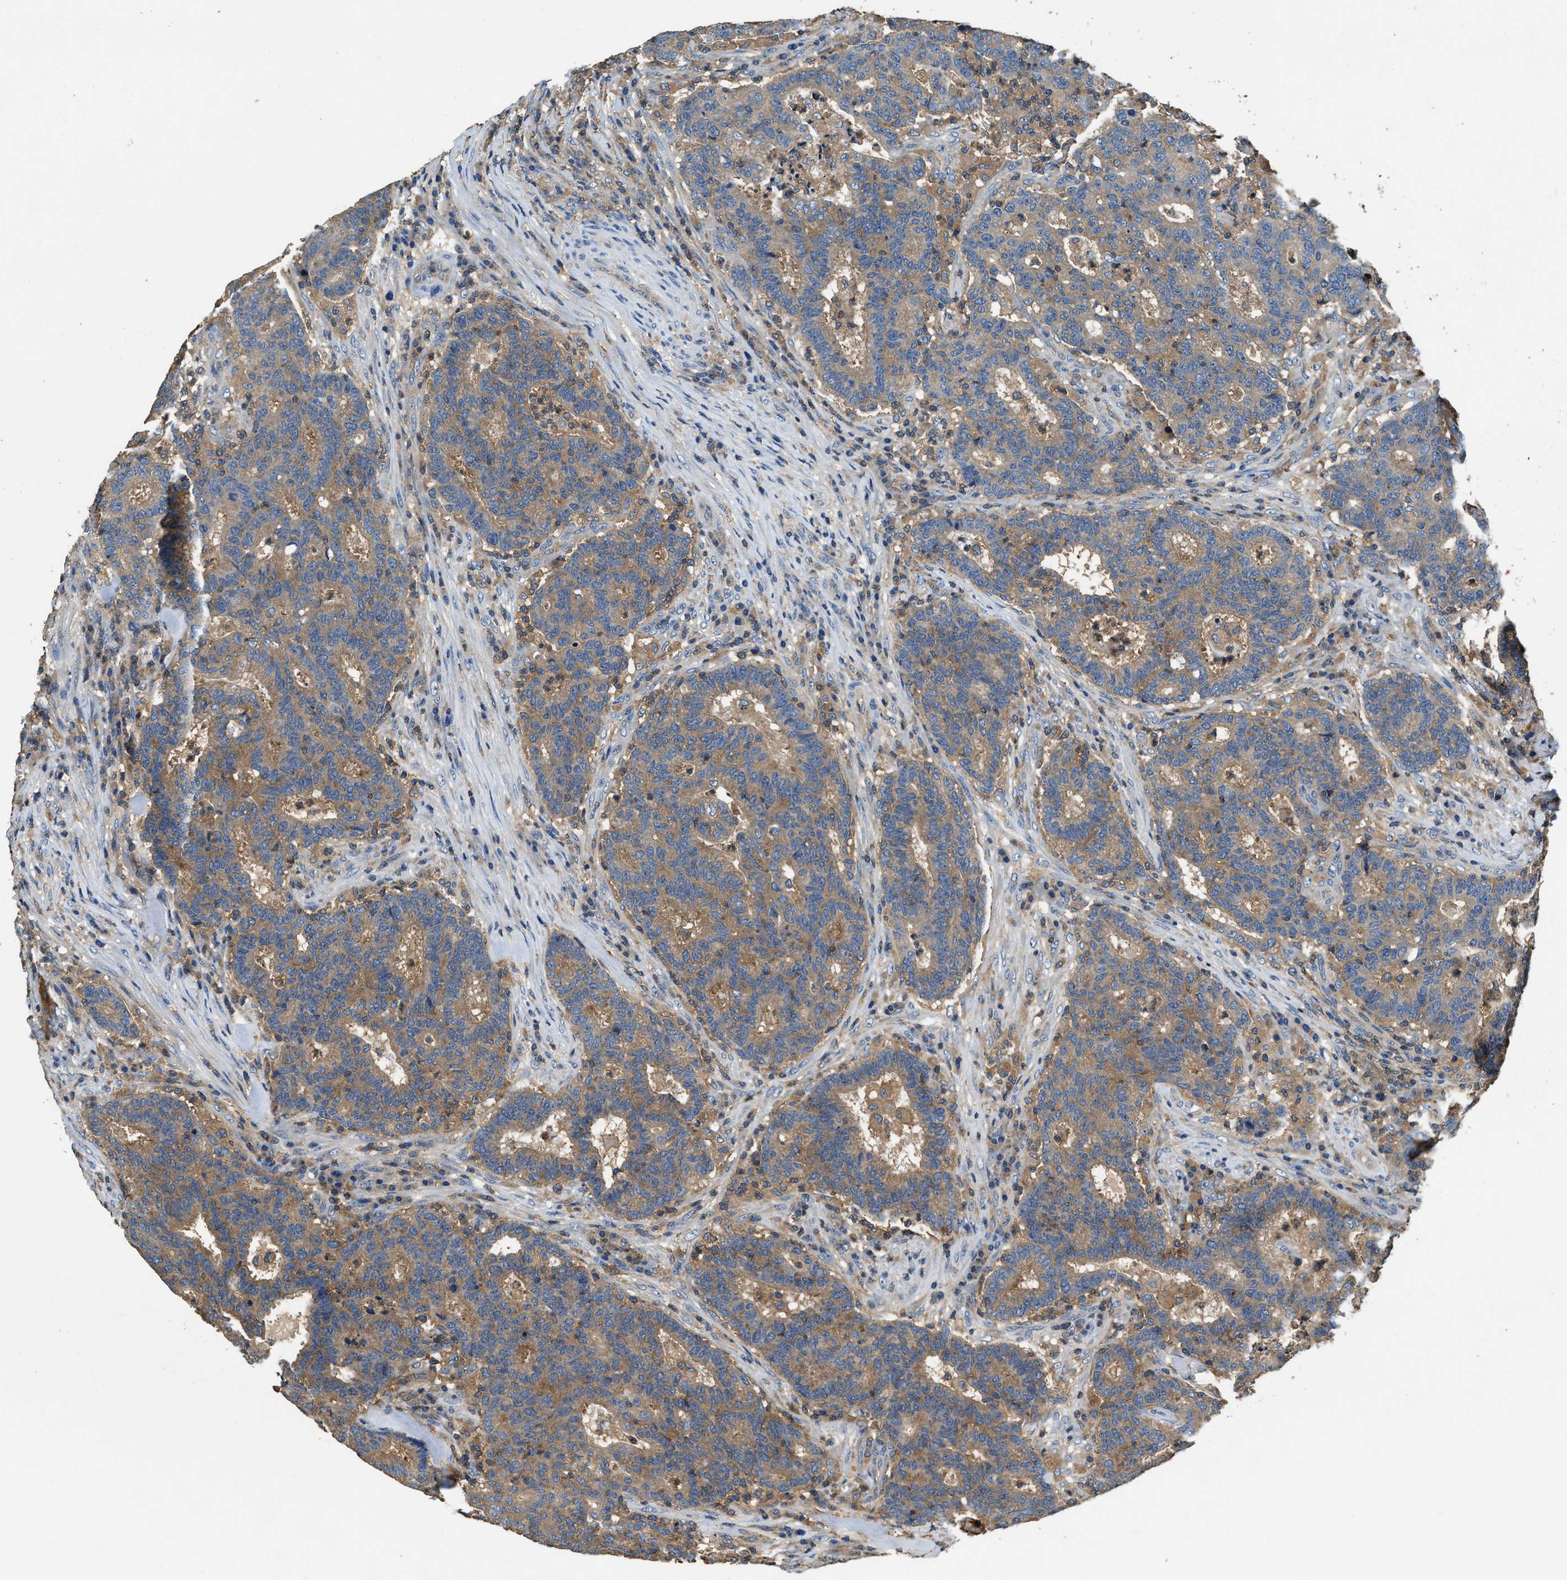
{"staining": {"intensity": "weak", "quantity": "25%-75%", "location": "cytoplasmic/membranous"}, "tissue": "colorectal cancer", "cell_type": "Tumor cells", "image_type": "cancer", "snomed": [{"axis": "morphology", "description": "Adenocarcinoma, NOS"}, {"axis": "topography", "description": "Colon"}], "caption": "A histopathology image of colorectal adenocarcinoma stained for a protein displays weak cytoplasmic/membranous brown staining in tumor cells.", "gene": "BLOC1S1", "patient": {"sex": "female", "age": 75}}